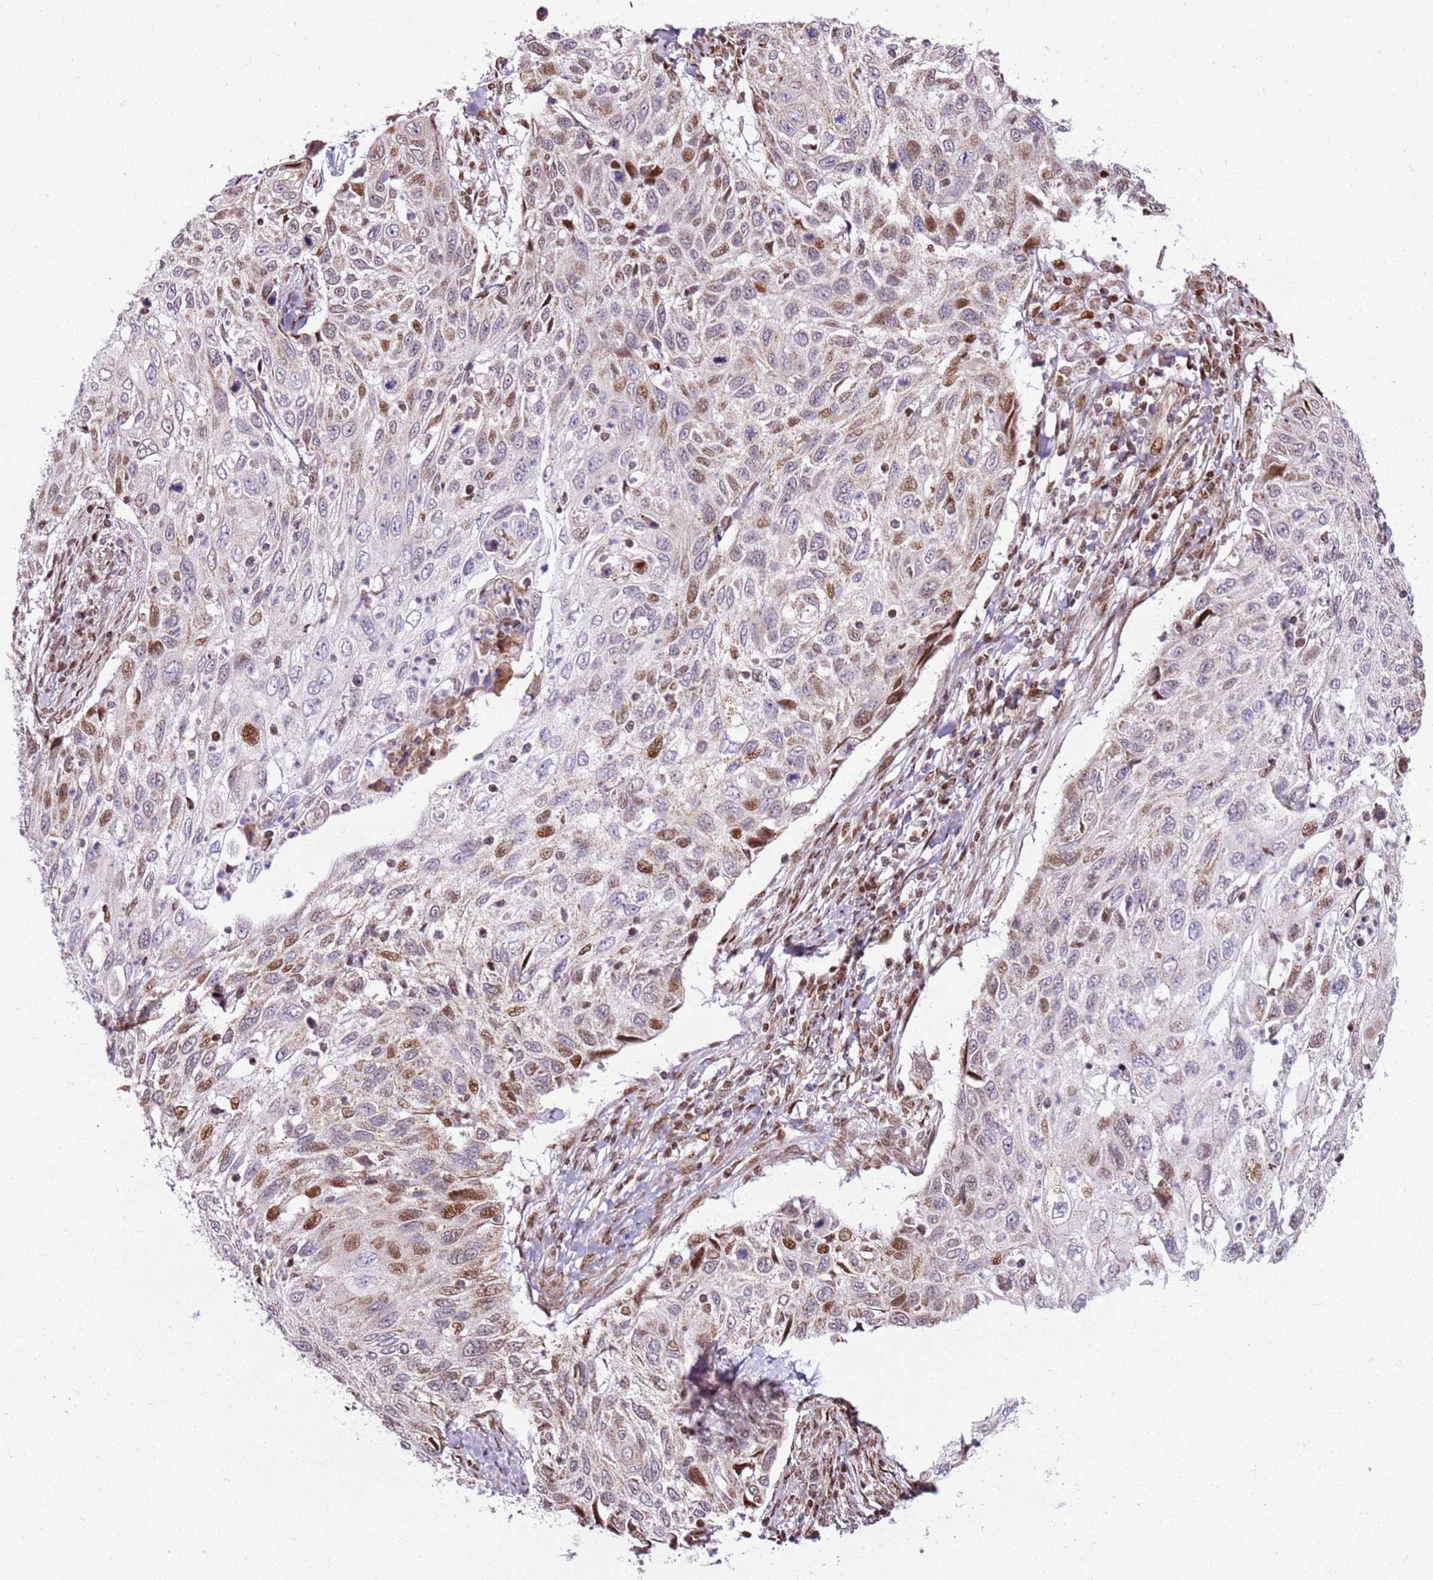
{"staining": {"intensity": "moderate", "quantity": "<25%", "location": "nuclear"}, "tissue": "cervical cancer", "cell_type": "Tumor cells", "image_type": "cancer", "snomed": [{"axis": "morphology", "description": "Squamous cell carcinoma, NOS"}, {"axis": "topography", "description": "Cervix"}], "caption": "Immunohistochemistry staining of cervical cancer (squamous cell carcinoma), which shows low levels of moderate nuclear staining in approximately <25% of tumor cells indicating moderate nuclear protein expression. The staining was performed using DAB (brown) for protein detection and nuclei were counterstained in hematoxylin (blue).", "gene": "PCTP", "patient": {"sex": "female", "age": 70}}